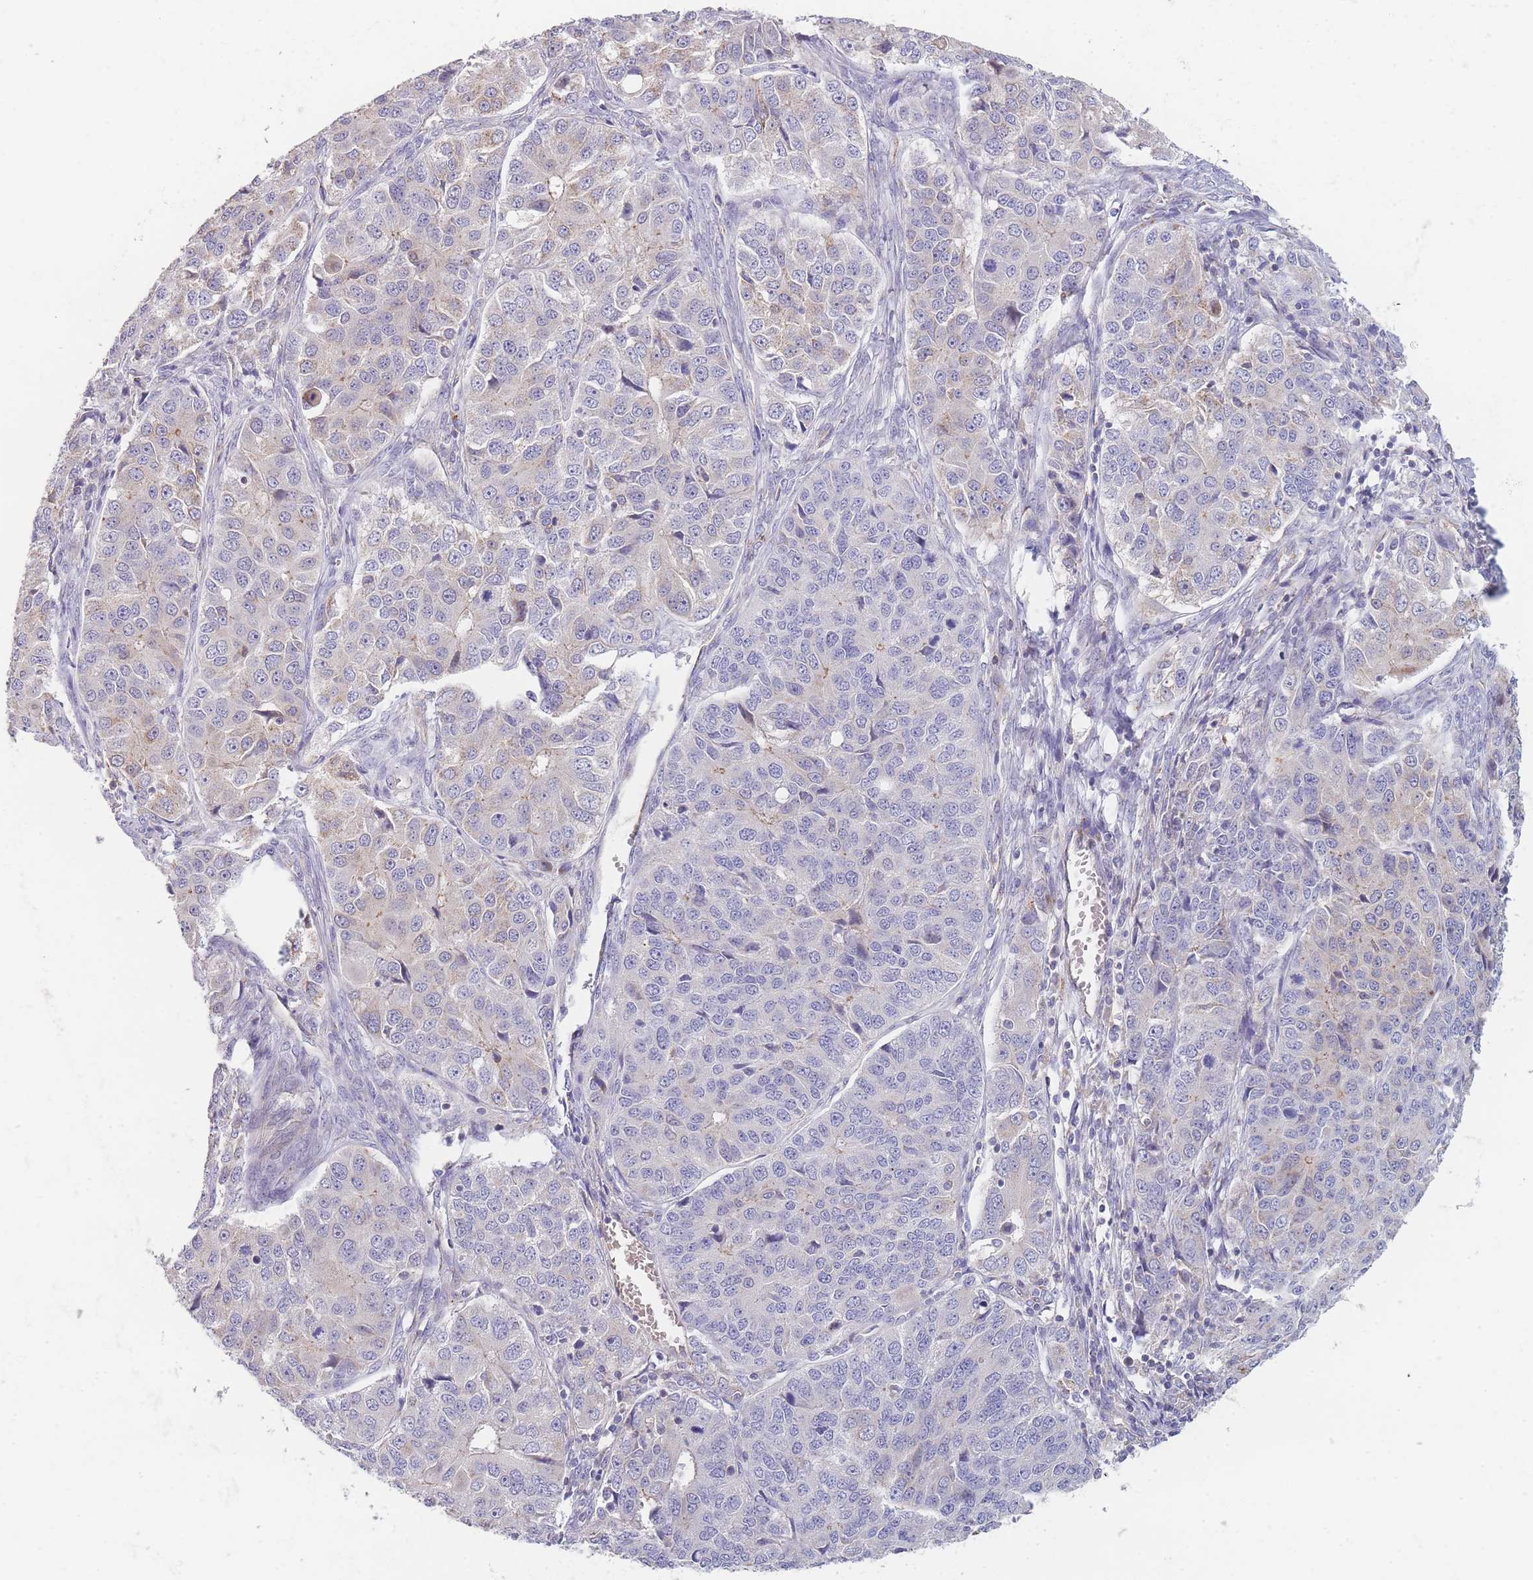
{"staining": {"intensity": "negative", "quantity": "none", "location": "none"}, "tissue": "ovarian cancer", "cell_type": "Tumor cells", "image_type": "cancer", "snomed": [{"axis": "morphology", "description": "Carcinoma, endometroid"}, {"axis": "topography", "description": "Ovary"}], "caption": "A photomicrograph of human ovarian cancer (endometroid carcinoma) is negative for staining in tumor cells.", "gene": "SMPD4", "patient": {"sex": "female", "age": 51}}